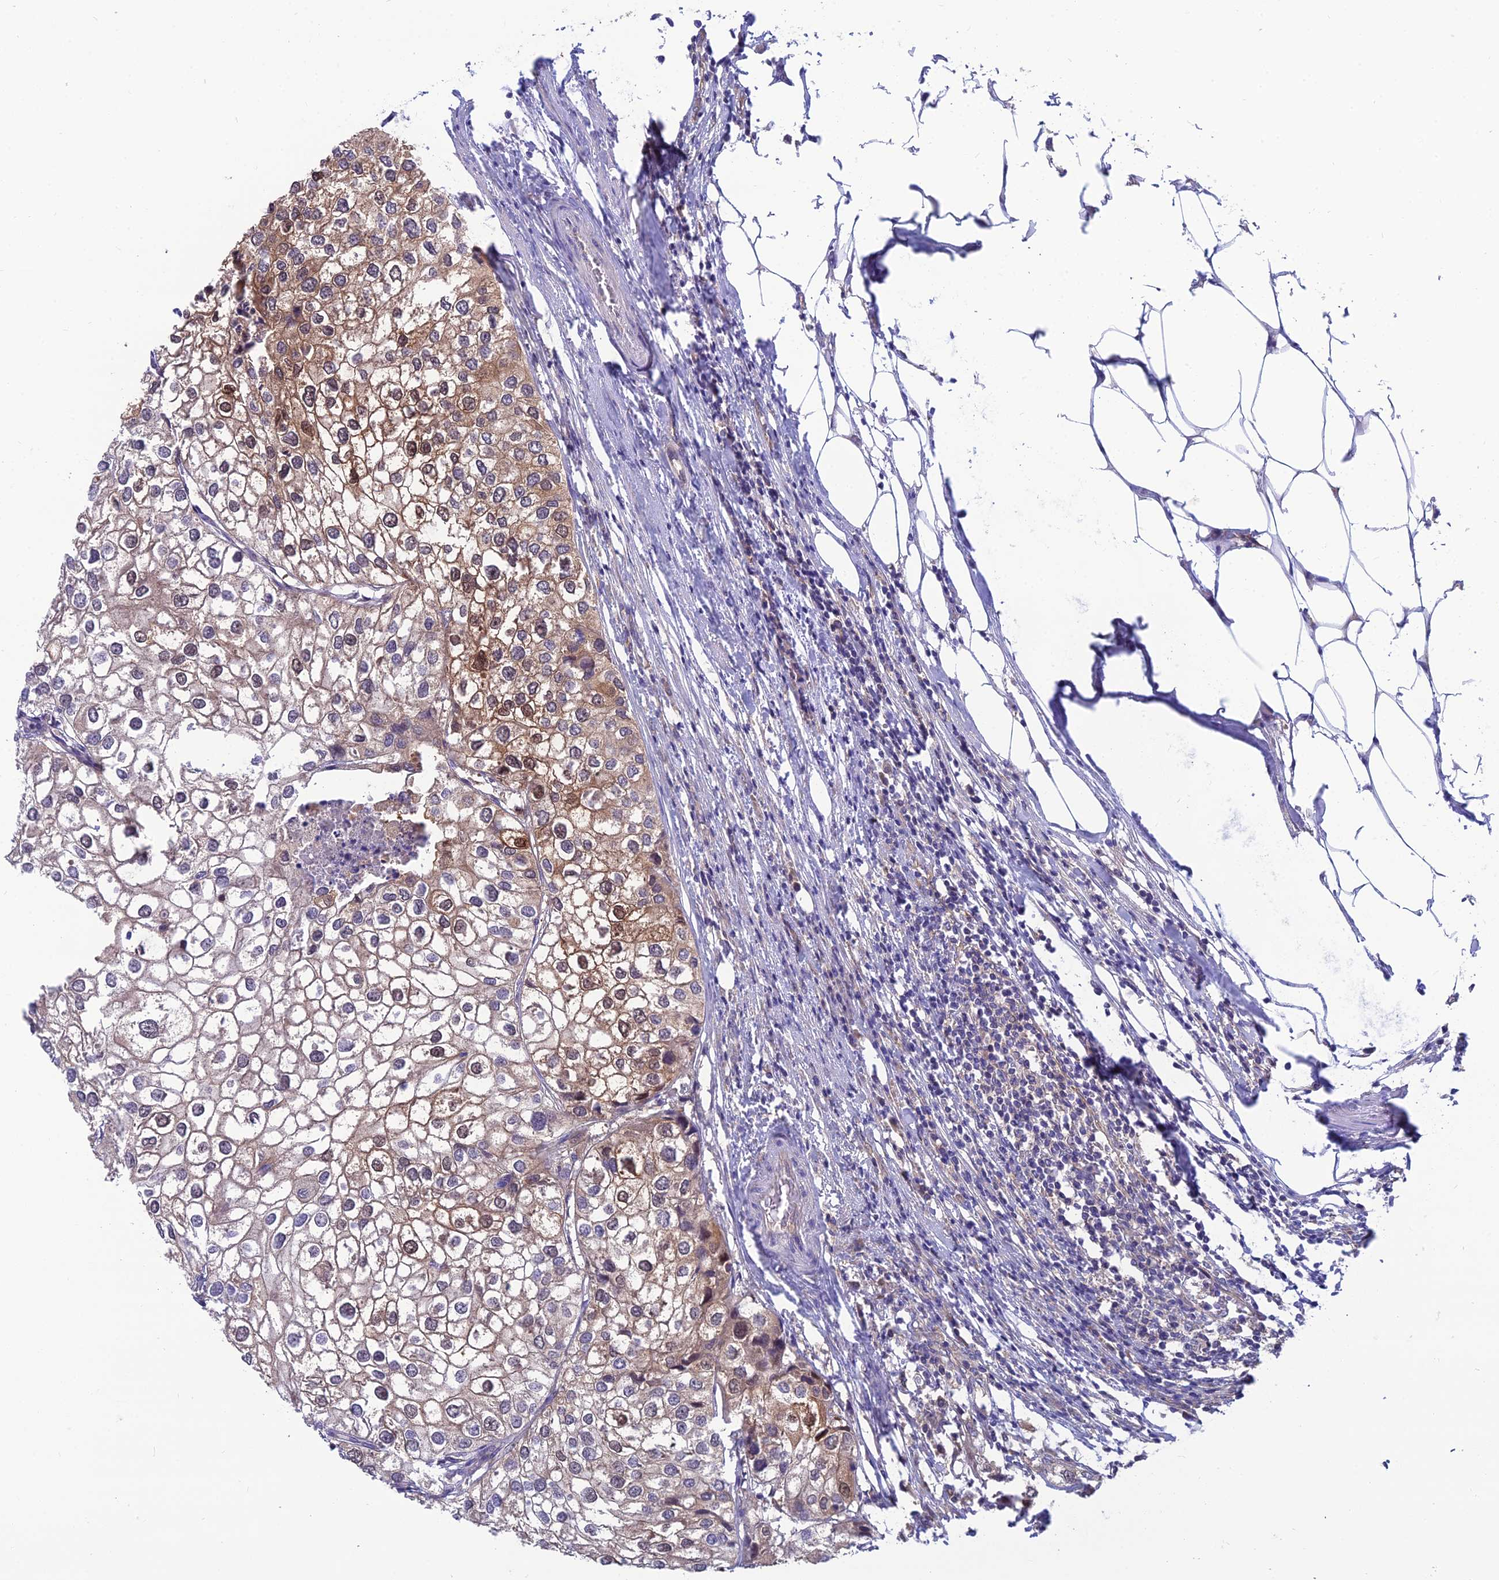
{"staining": {"intensity": "weak", "quantity": "25%-75%", "location": "cytoplasmic/membranous,nuclear"}, "tissue": "urothelial cancer", "cell_type": "Tumor cells", "image_type": "cancer", "snomed": [{"axis": "morphology", "description": "Urothelial carcinoma, High grade"}, {"axis": "topography", "description": "Urinary bladder"}], "caption": "Immunohistochemistry (IHC) (DAB) staining of high-grade urothelial carcinoma shows weak cytoplasmic/membranous and nuclear protein staining in approximately 25%-75% of tumor cells.", "gene": "MVD", "patient": {"sex": "male", "age": 64}}